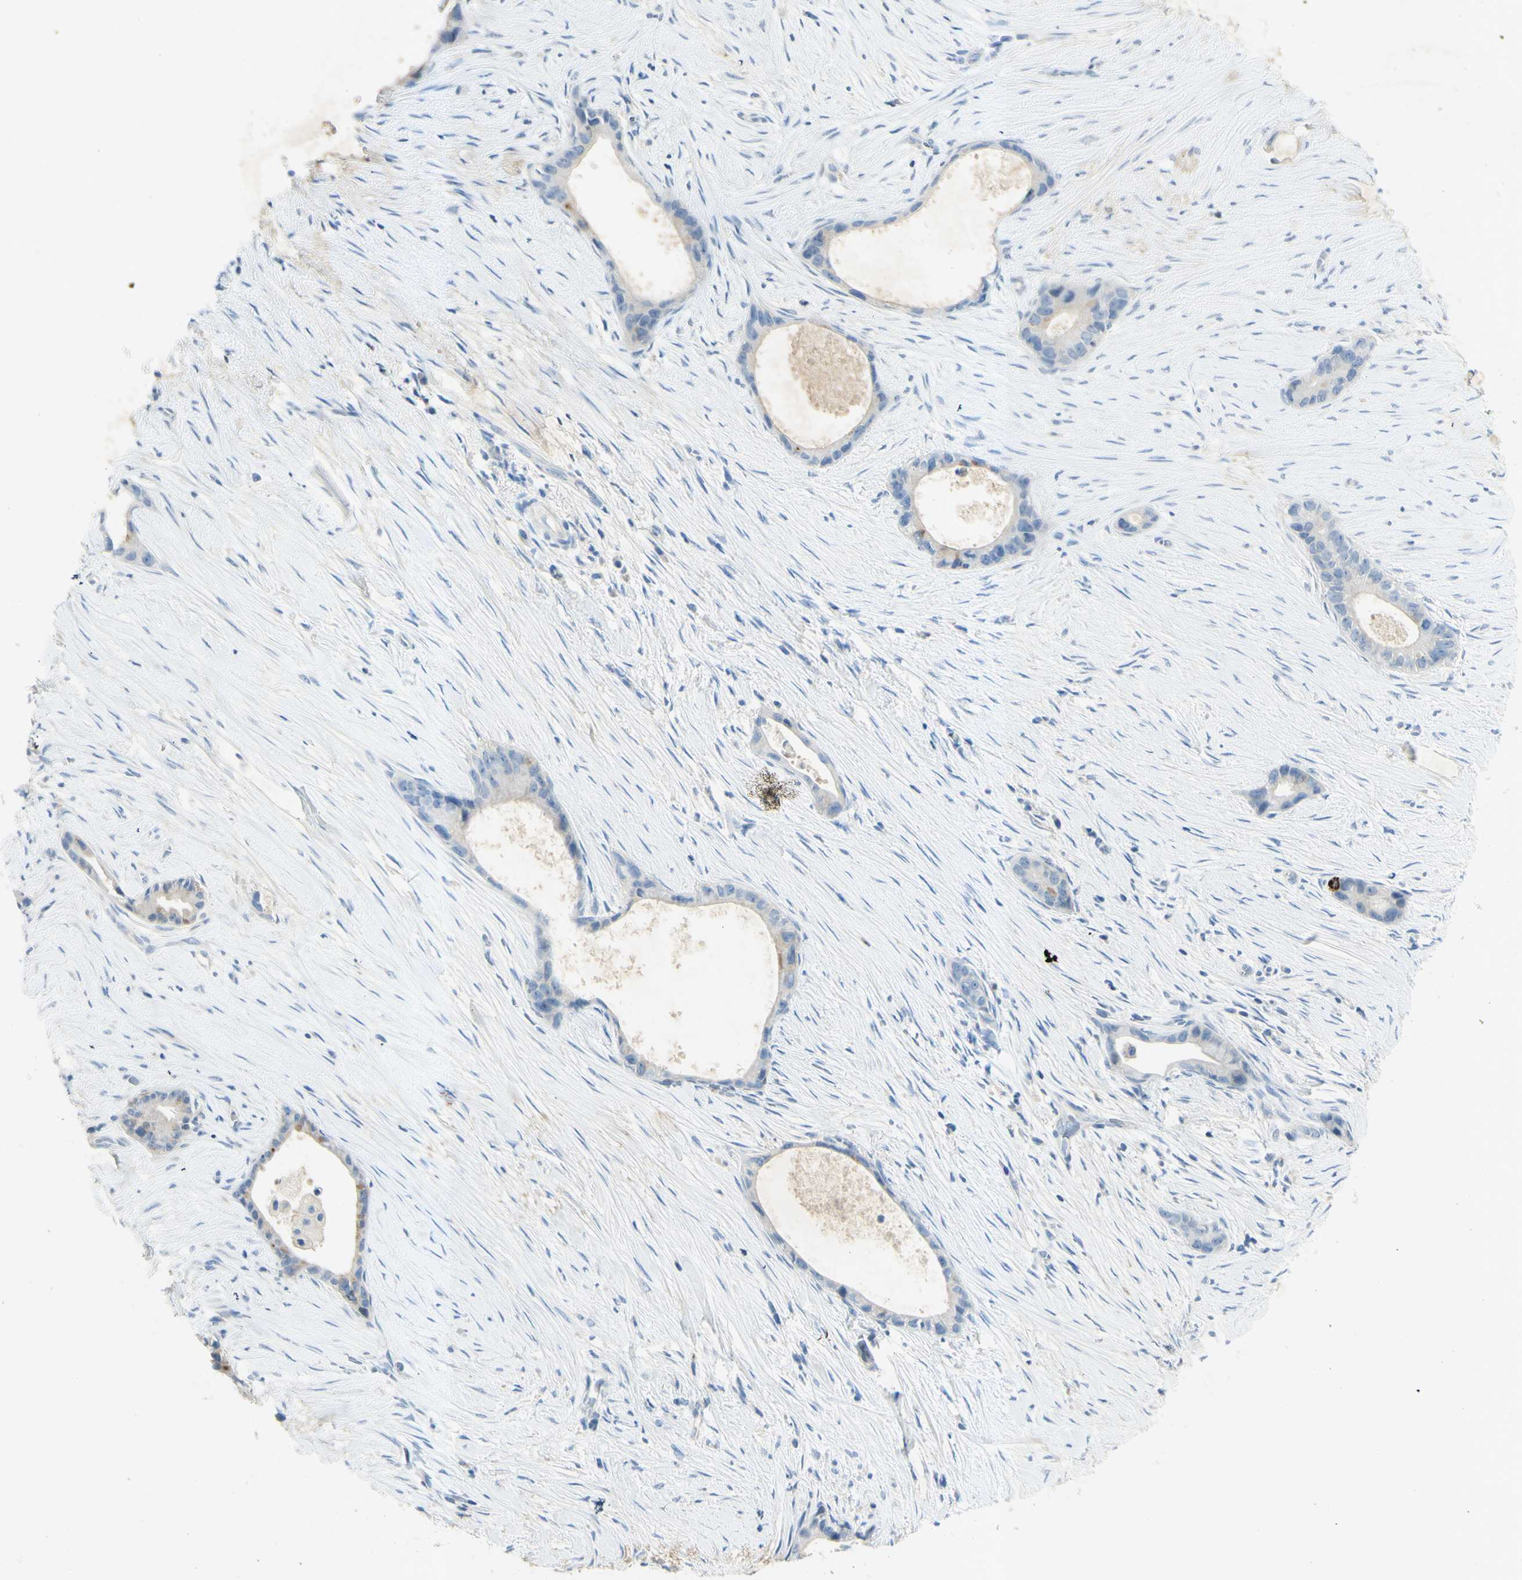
{"staining": {"intensity": "weak", "quantity": ">75%", "location": "cytoplasmic/membranous"}, "tissue": "liver cancer", "cell_type": "Tumor cells", "image_type": "cancer", "snomed": [{"axis": "morphology", "description": "Cholangiocarcinoma"}, {"axis": "topography", "description": "Liver"}], "caption": "Brown immunohistochemical staining in human cholangiocarcinoma (liver) reveals weak cytoplasmic/membranous staining in about >75% of tumor cells. The staining was performed using DAB, with brown indicating positive protein expression. Nuclei are stained blue with hematoxylin.", "gene": "GDF15", "patient": {"sex": "female", "age": 55}}